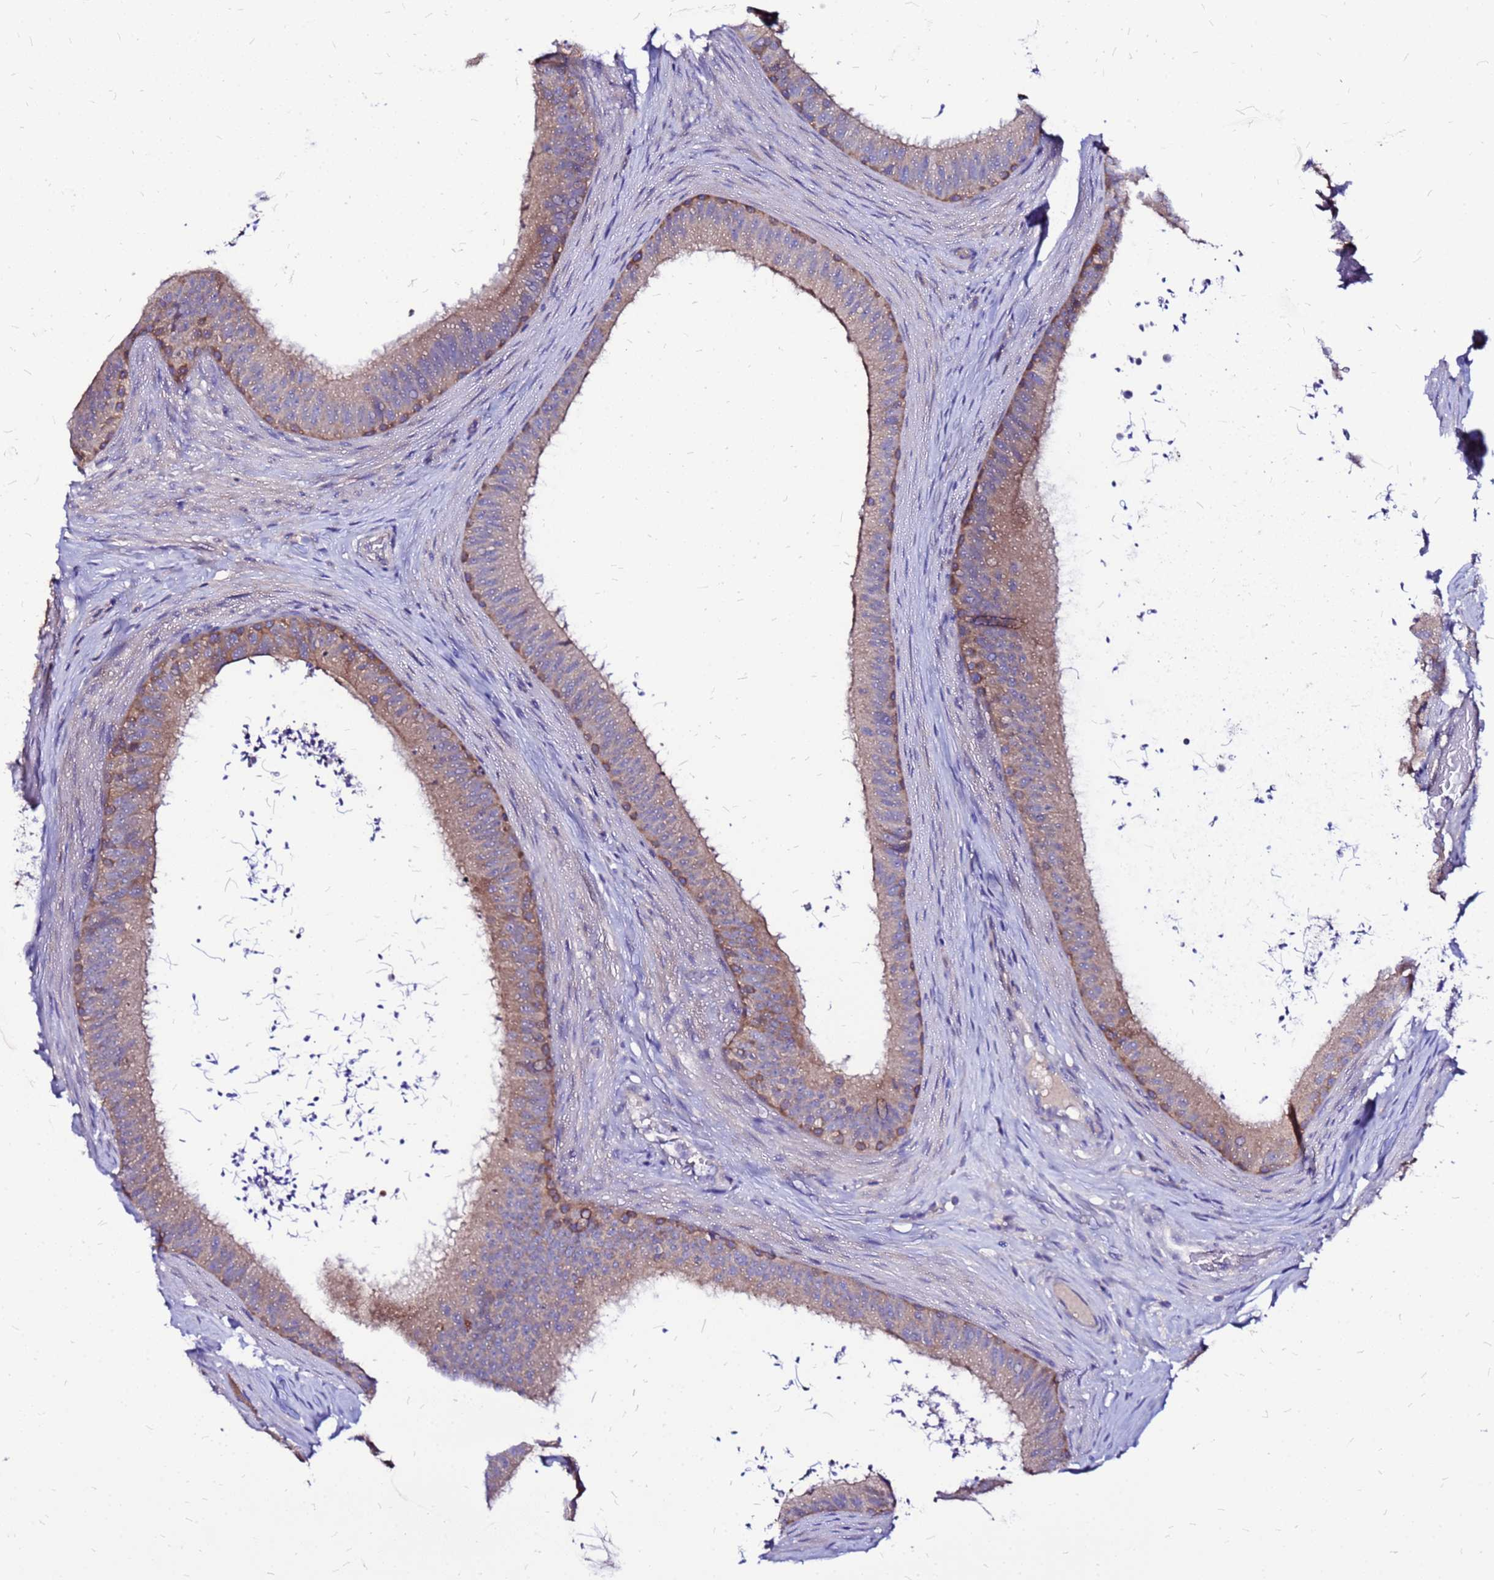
{"staining": {"intensity": "moderate", "quantity": ">75%", "location": "cytoplasmic/membranous"}, "tissue": "epididymis", "cell_type": "Glandular cells", "image_type": "normal", "snomed": [{"axis": "morphology", "description": "Normal tissue, NOS"}, {"axis": "topography", "description": "Testis"}, {"axis": "topography", "description": "Epididymis"}], "caption": "Epididymis stained with IHC shows moderate cytoplasmic/membranous expression in approximately >75% of glandular cells.", "gene": "ARHGEF35", "patient": {"sex": "male", "age": 41}}